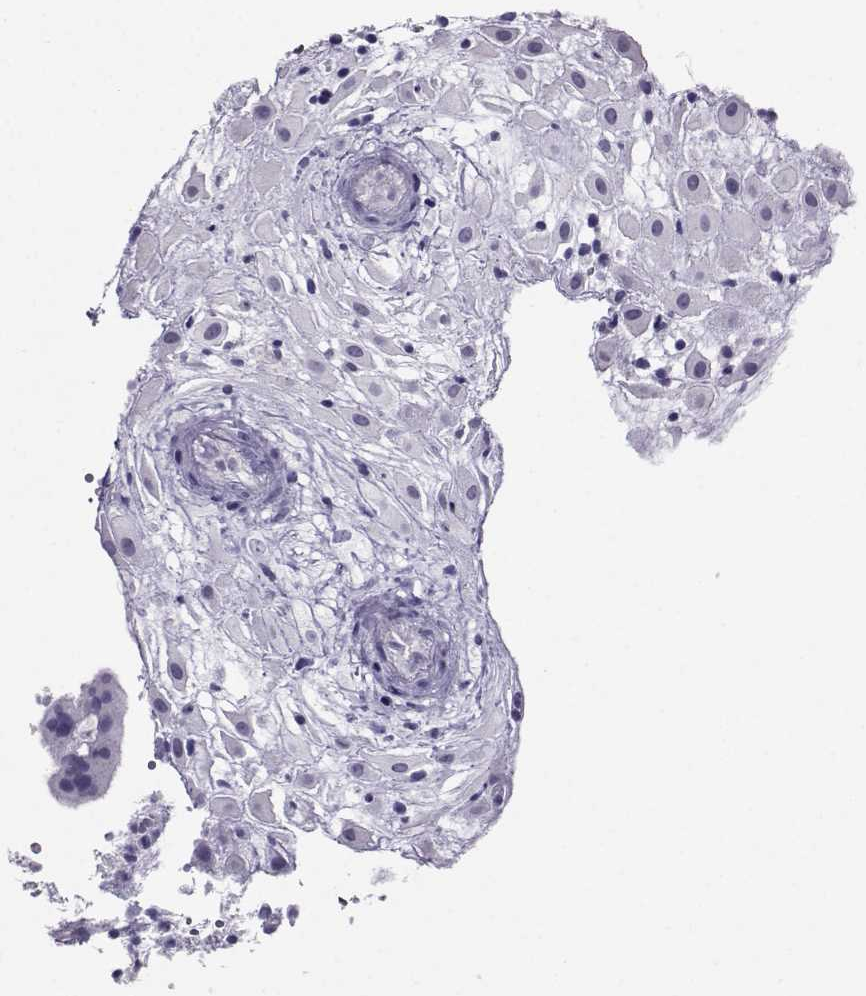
{"staining": {"intensity": "negative", "quantity": "none", "location": "none"}, "tissue": "placenta", "cell_type": "Decidual cells", "image_type": "normal", "snomed": [{"axis": "morphology", "description": "Normal tissue, NOS"}, {"axis": "topography", "description": "Placenta"}], "caption": "Placenta was stained to show a protein in brown. There is no significant positivity in decidual cells. (Brightfield microscopy of DAB (3,3'-diaminobenzidine) immunohistochemistry (IHC) at high magnification).", "gene": "PGK1", "patient": {"sex": "female", "age": 24}}